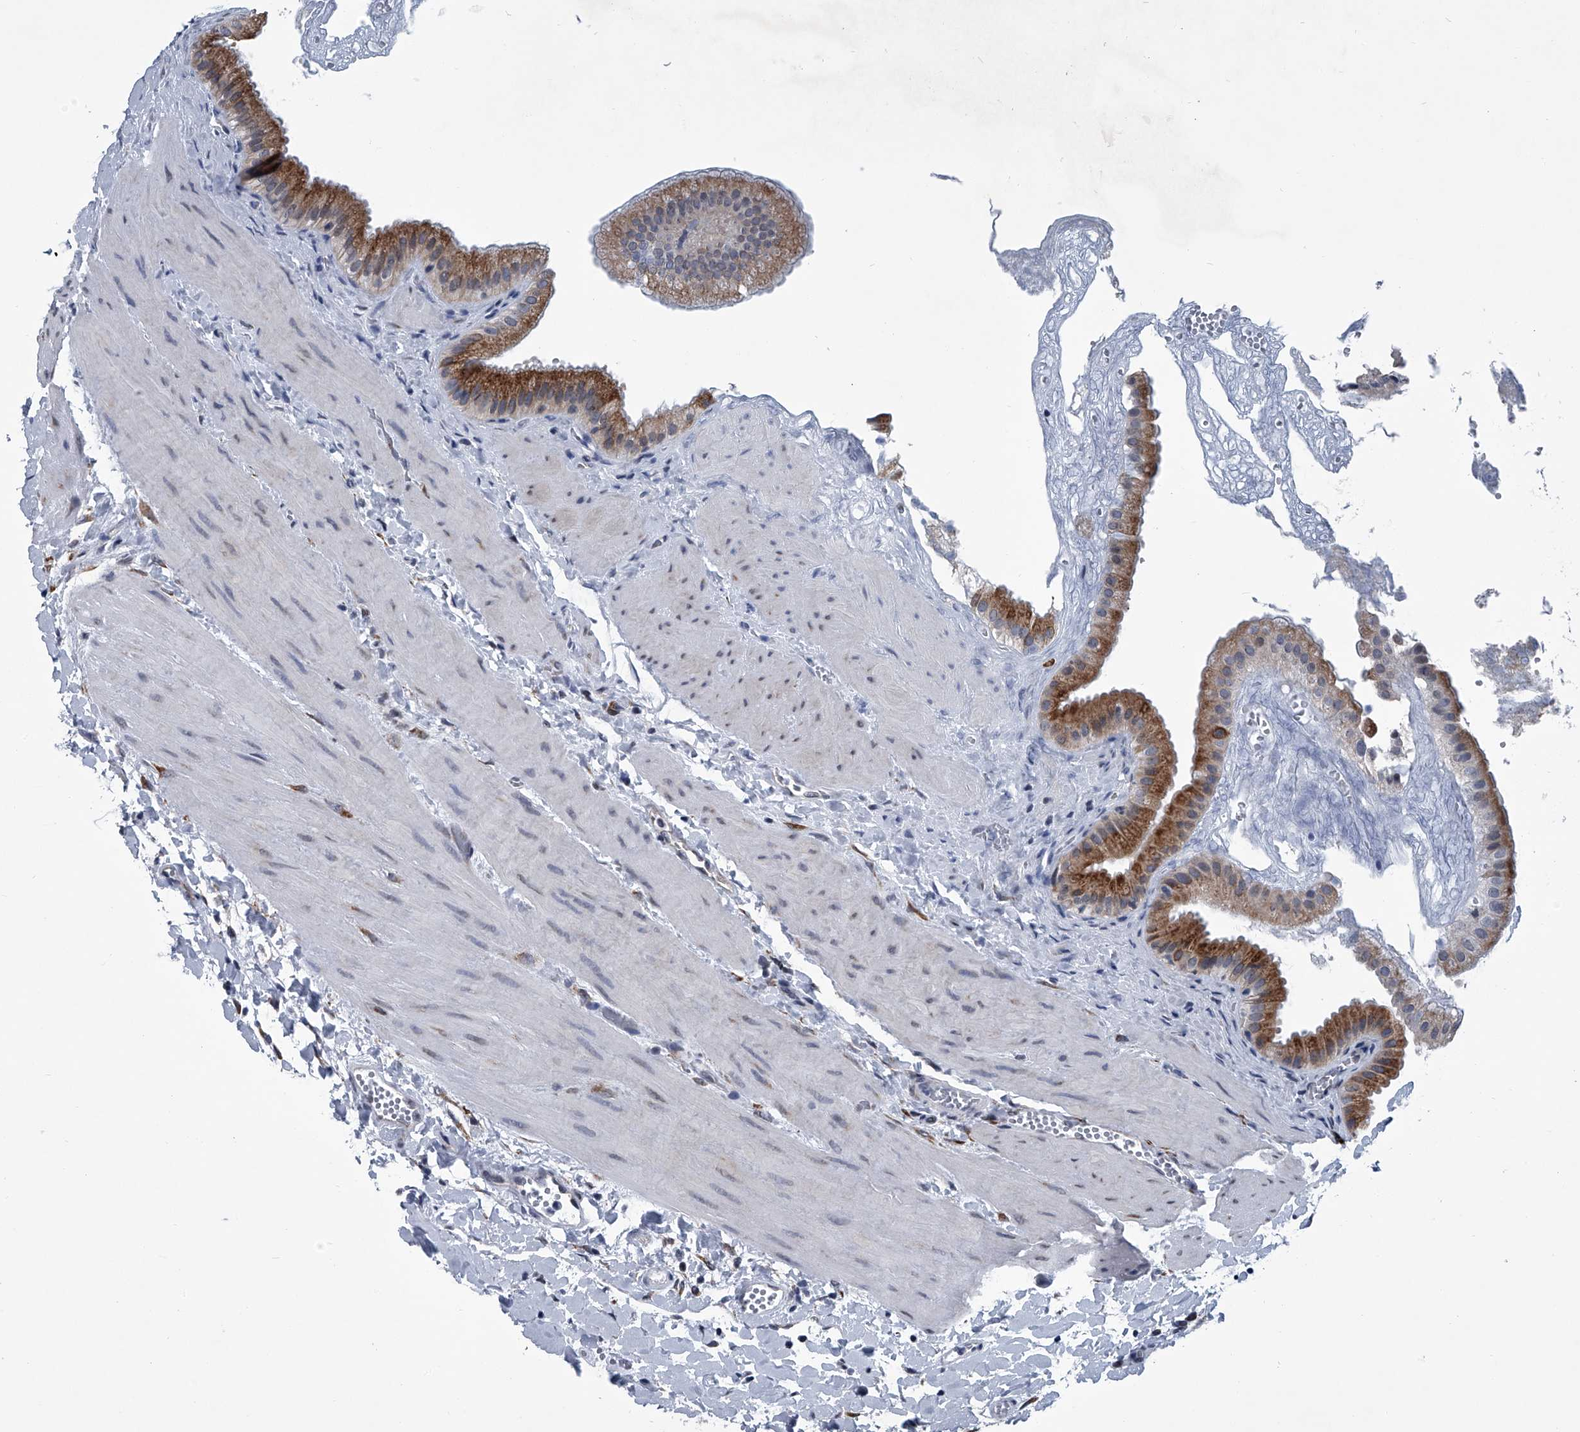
{"staining": {"intensity": "strong", "quantity": "25%-75%", "location": "cytoplasmic/membranous"}, "tissue": "gallbladder", "cell_type": "Glandular cells", "image_type": "normal", "snomed": [{"axis": "morphology", "description": "Normal tissue, NOS"}, {"axis": "topography", "description": "Gallbladder"}], "caption": "Normal gallbladder exhibits strong cytoplasmic/membranous positivity in about 25%-75% of glandular cells The protein is stained brown, and the nuclei are stained in blue (DAB (3,3'-diaminobenzidine) IHC with brightfield microscopy, high magnification)..", "gene": "PPP2R5D", "patient": {"sex": "male", "age": 55}}